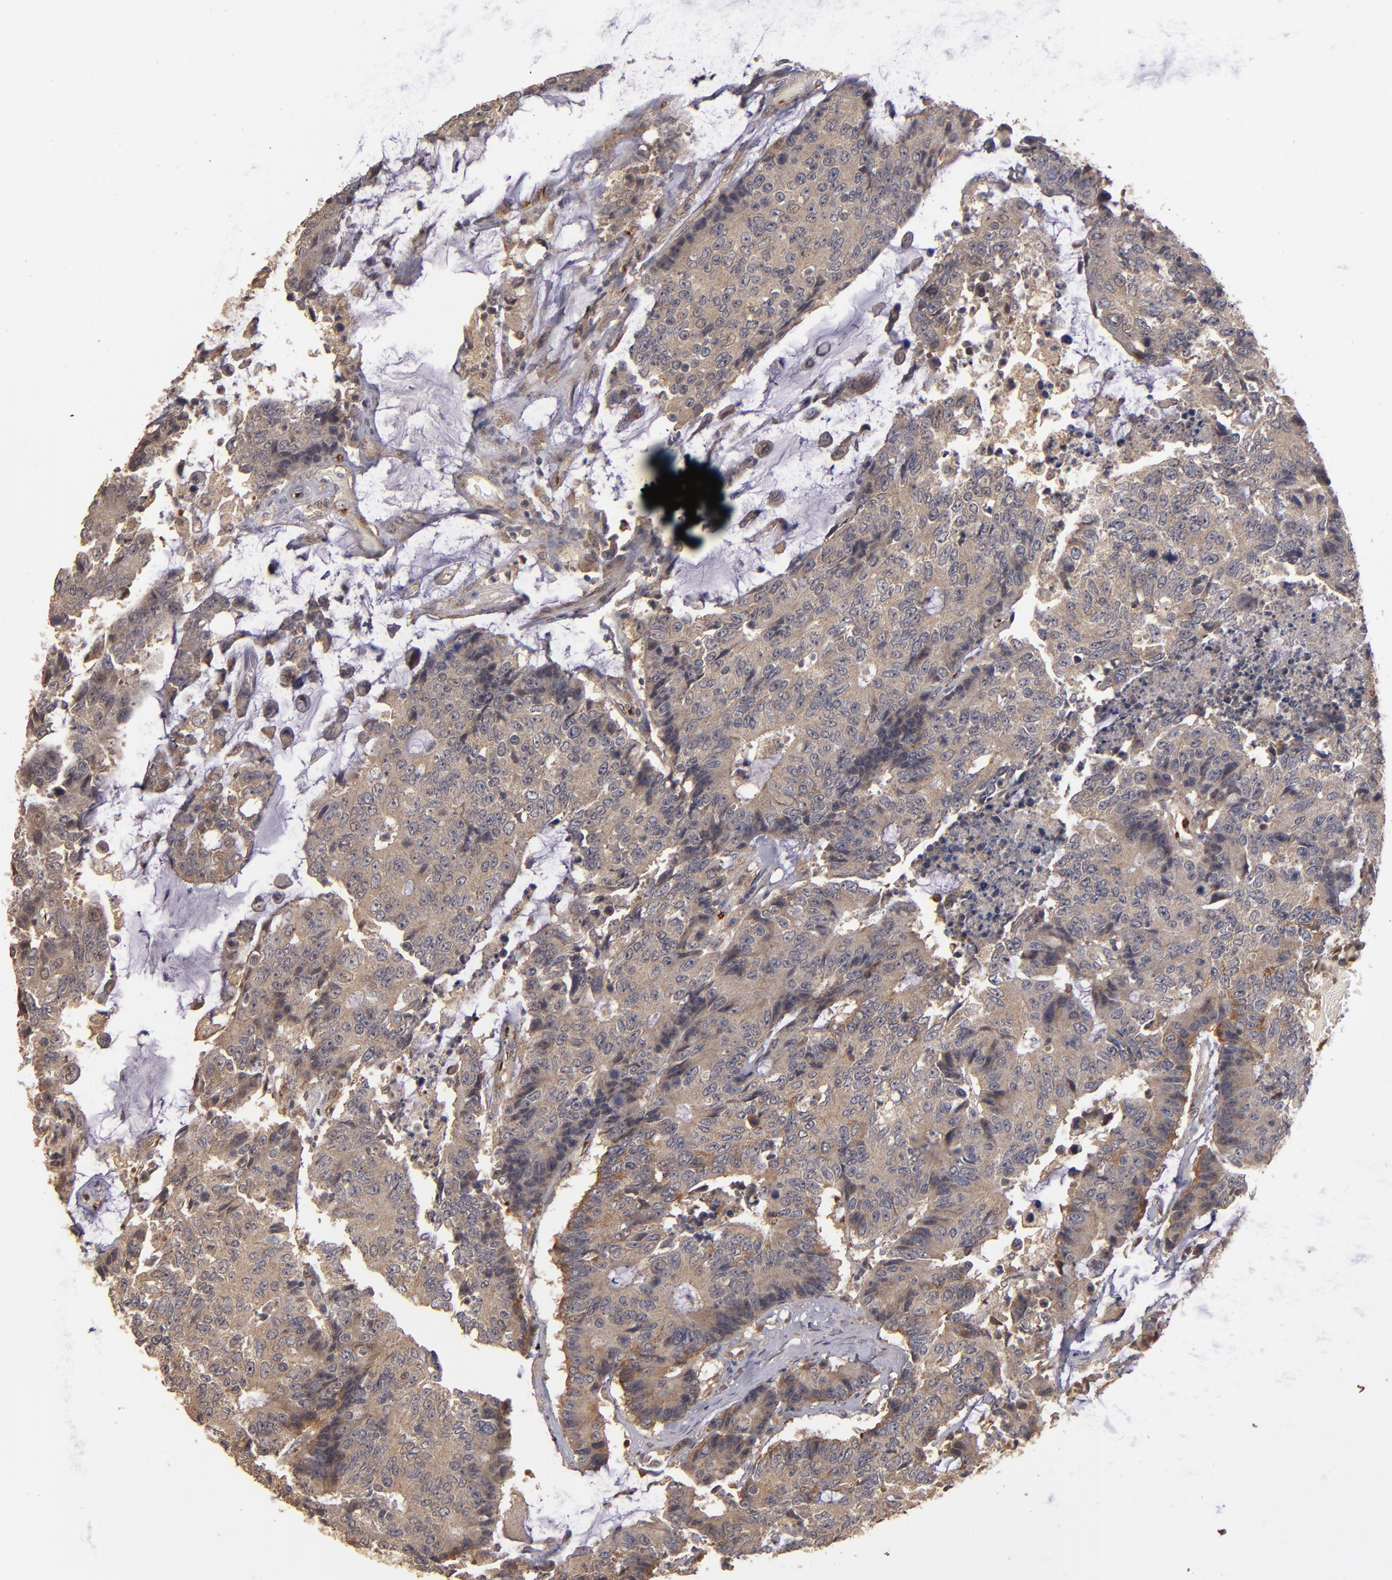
{"staining": {"intensity": "moderate", "quantity": ">75%", "location": "cytoplasmic/membranous"}, "tissue": "colorectal cancer", "cell_type": "Tumor cells", "image_type": "cancer", "snomed": [{"axis": "morphology", "description": "Adenocarcinoma, NOS"}, {"axis": "topography", "description": "Colon"}], "caption": "A high-resolution photomicrograph shows immunohistochemistry staining of adenocarcinoma (colorectal), which shows moderate cytoplasmic/membranous expression in about >75% of tumor cells. The staining is performed using DAB brown chromogen to label protein expression. The nuclei are counter-stained blue using hematoxylin.", "gene": "DIPK2B", "patient": {"sex": "female", "age": 86}}